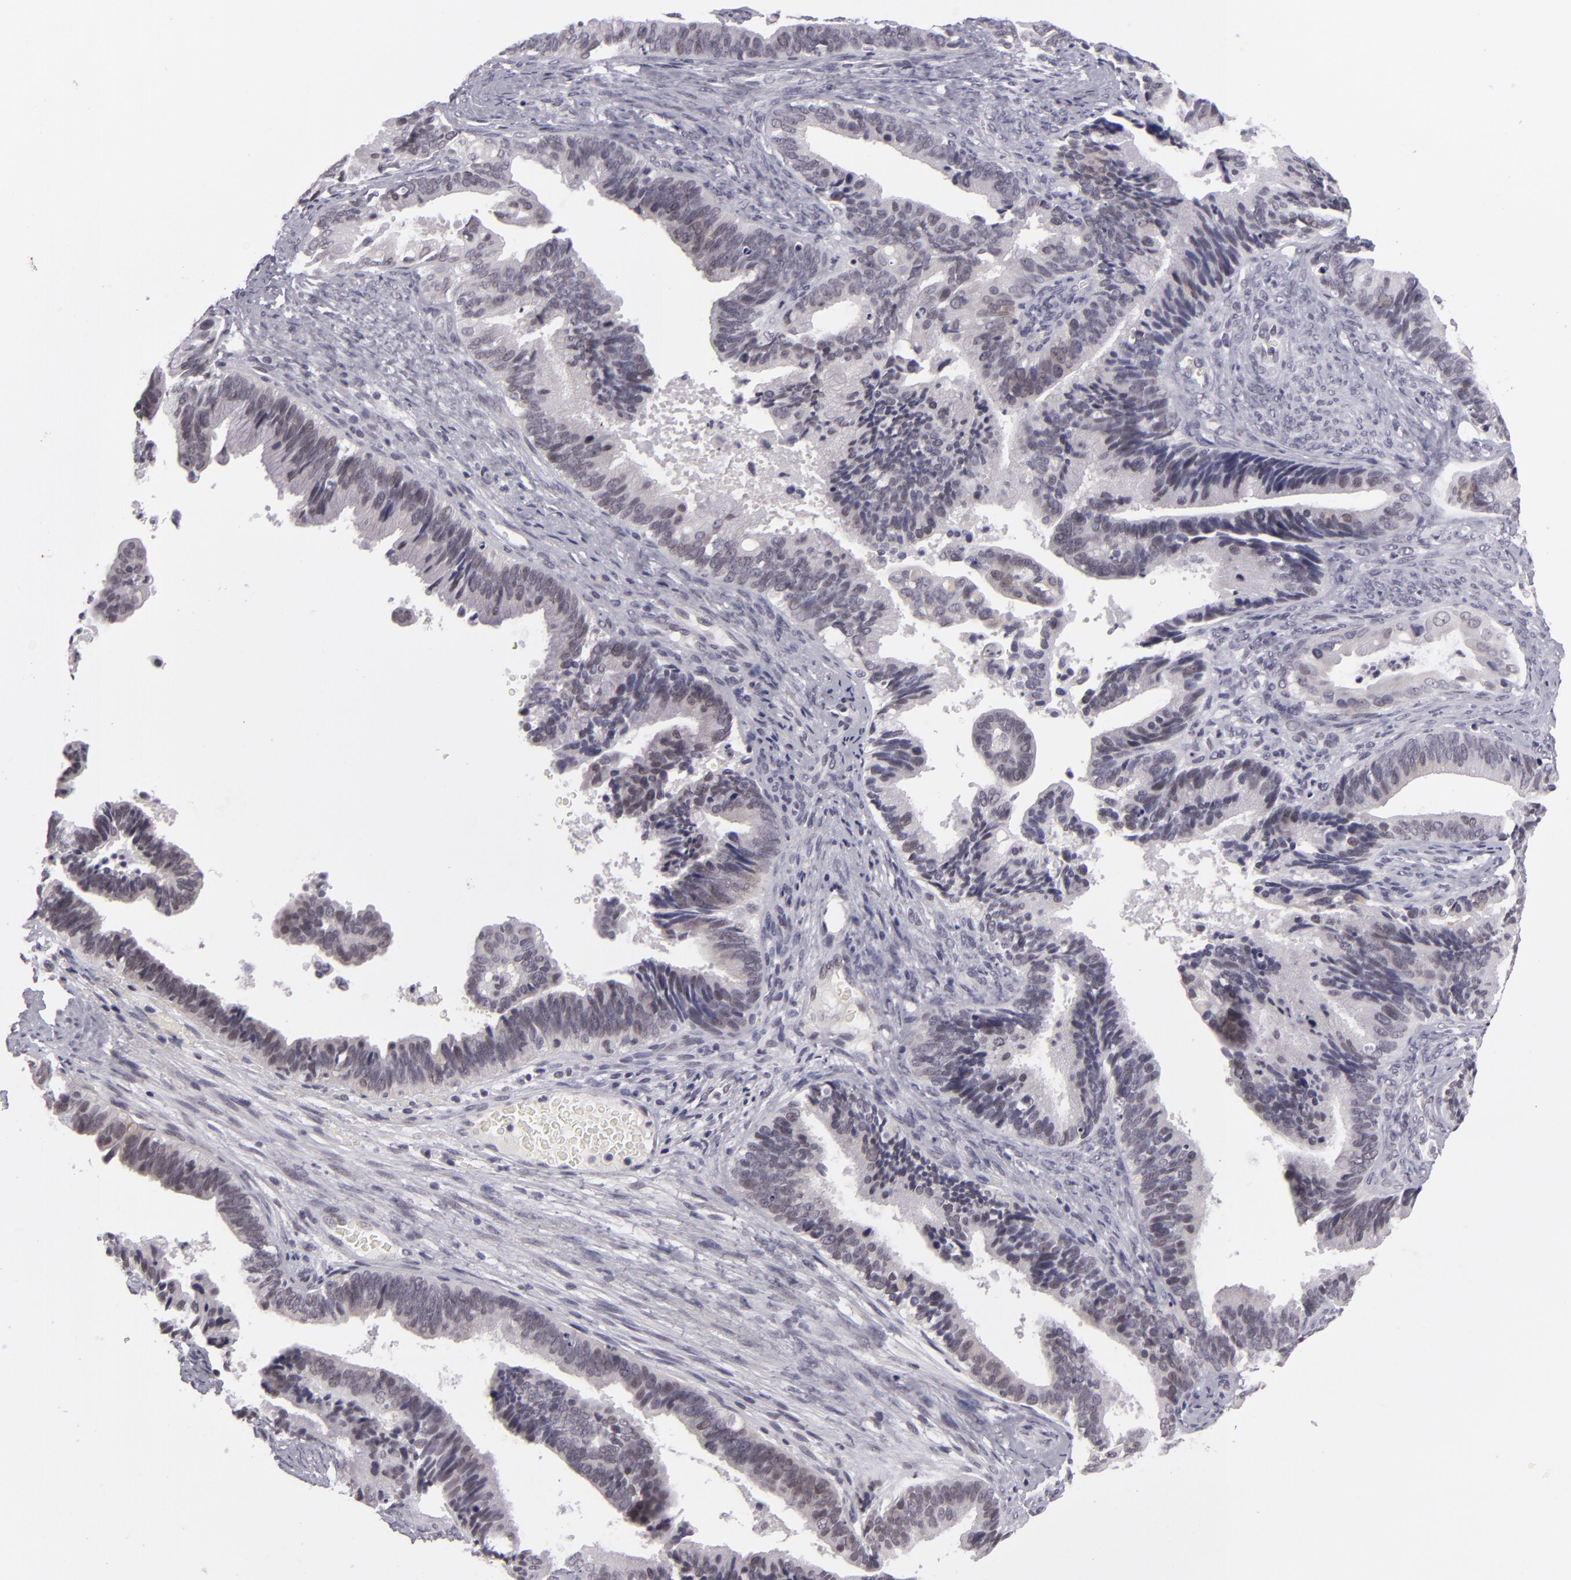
{"staining": {"intensity": "weak", "quantity": "<25%", "location": "nuclear"}, "tissue": "cervical cancer", "cell_type": "Tumor cells", "image_type": "cancer", "snomed": [{"axis": "morphology", "description": "Adenocarcinoma, NOS"}, {"axis": "topography", "description": "Cervix"}], "caption": "The micrograph reveals no significant expression in tumor cells of cervical cancer.", "gene": "ZNF205", "patient": {"sex": "female", "age": 47}}